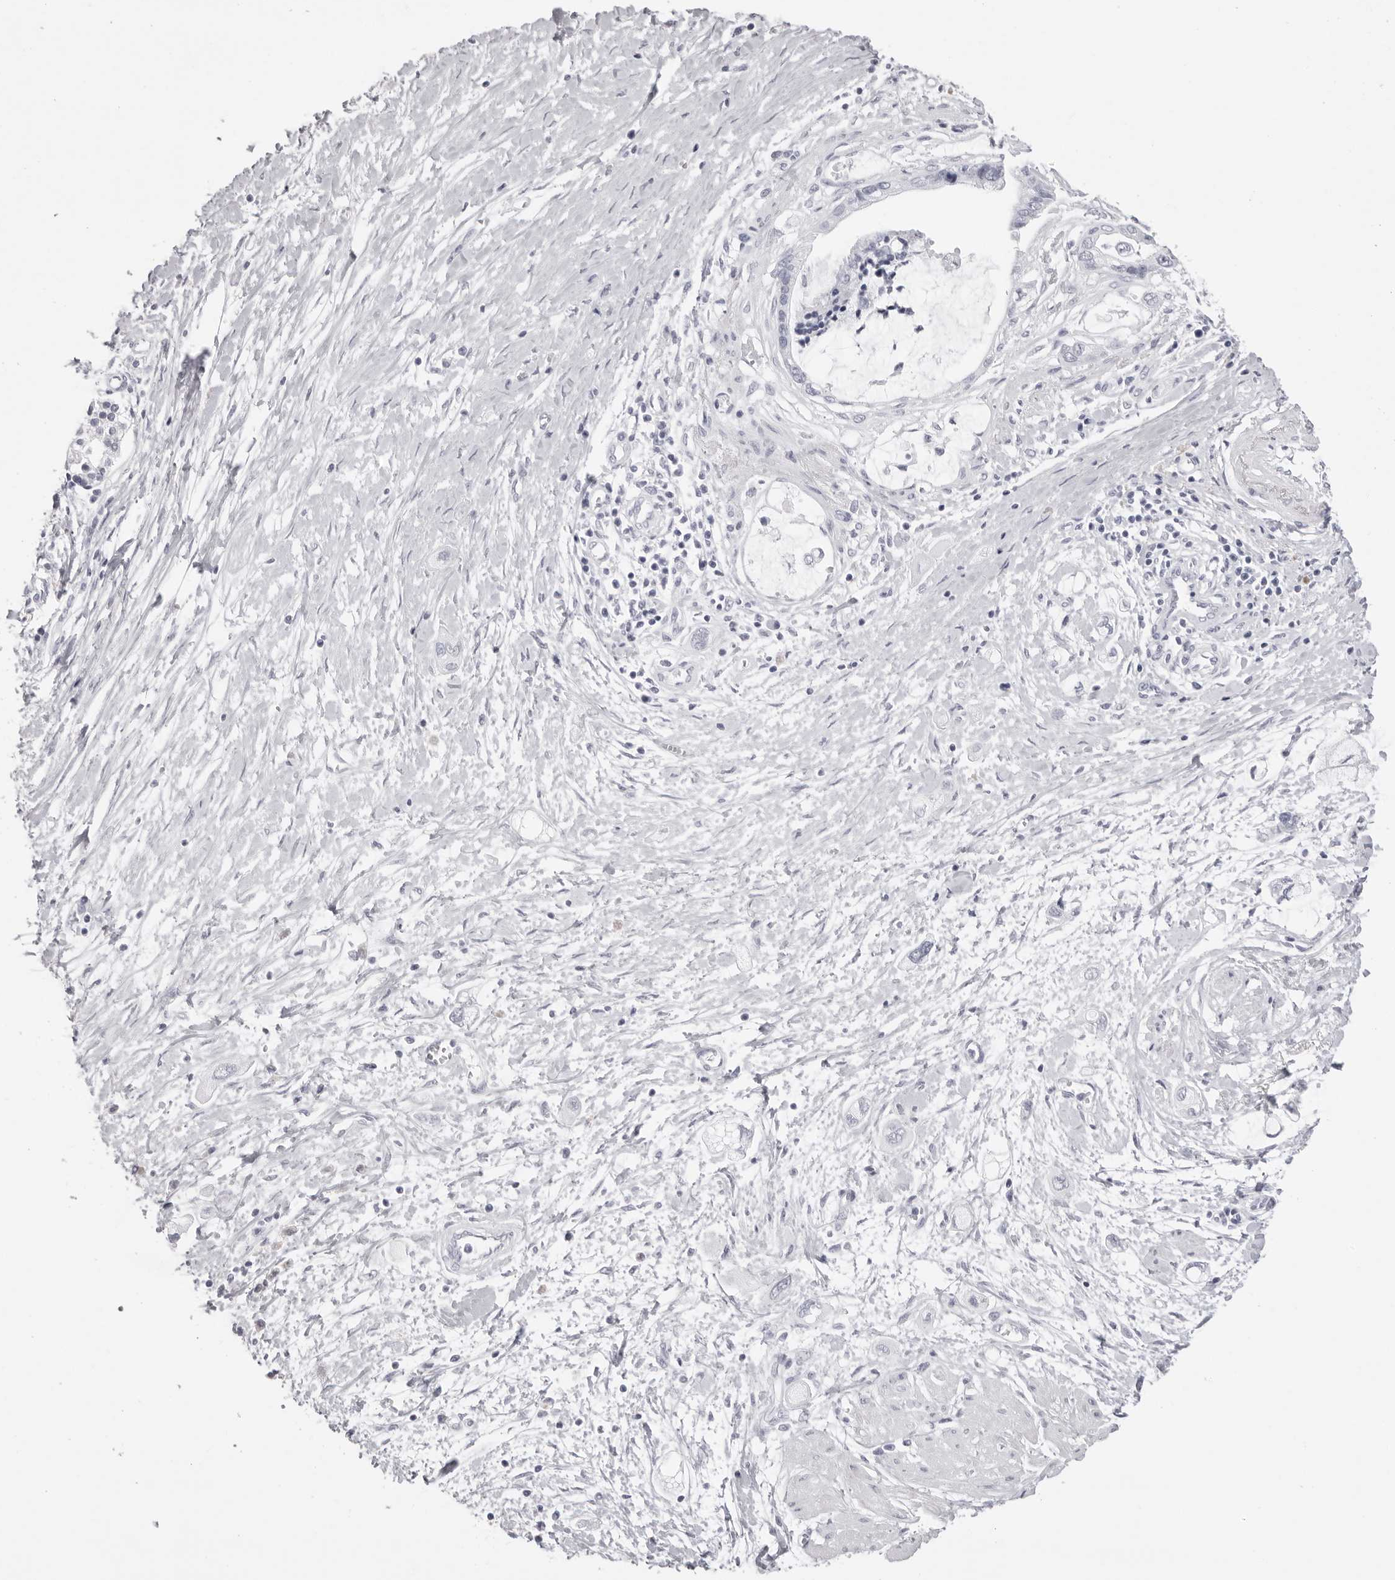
{"staining": {"intensity": "negative", "quantity": "none", "location": "none"}, "tissue": "pancreatic cancer", "cell_type": "Tumor cells", "image_type": "cancer", "snomed": [{"axis": "morphology", "description": "Adenocarcinoma, NOS"}, {"axis": "topography", "description": "Pancreas"}], "caption": "Tumor cells show no significant protein positivity in pancreatic cancer (adenocarcinoma).", "gene": "RHO", "patient": {"sex": "male", "age": 59}}